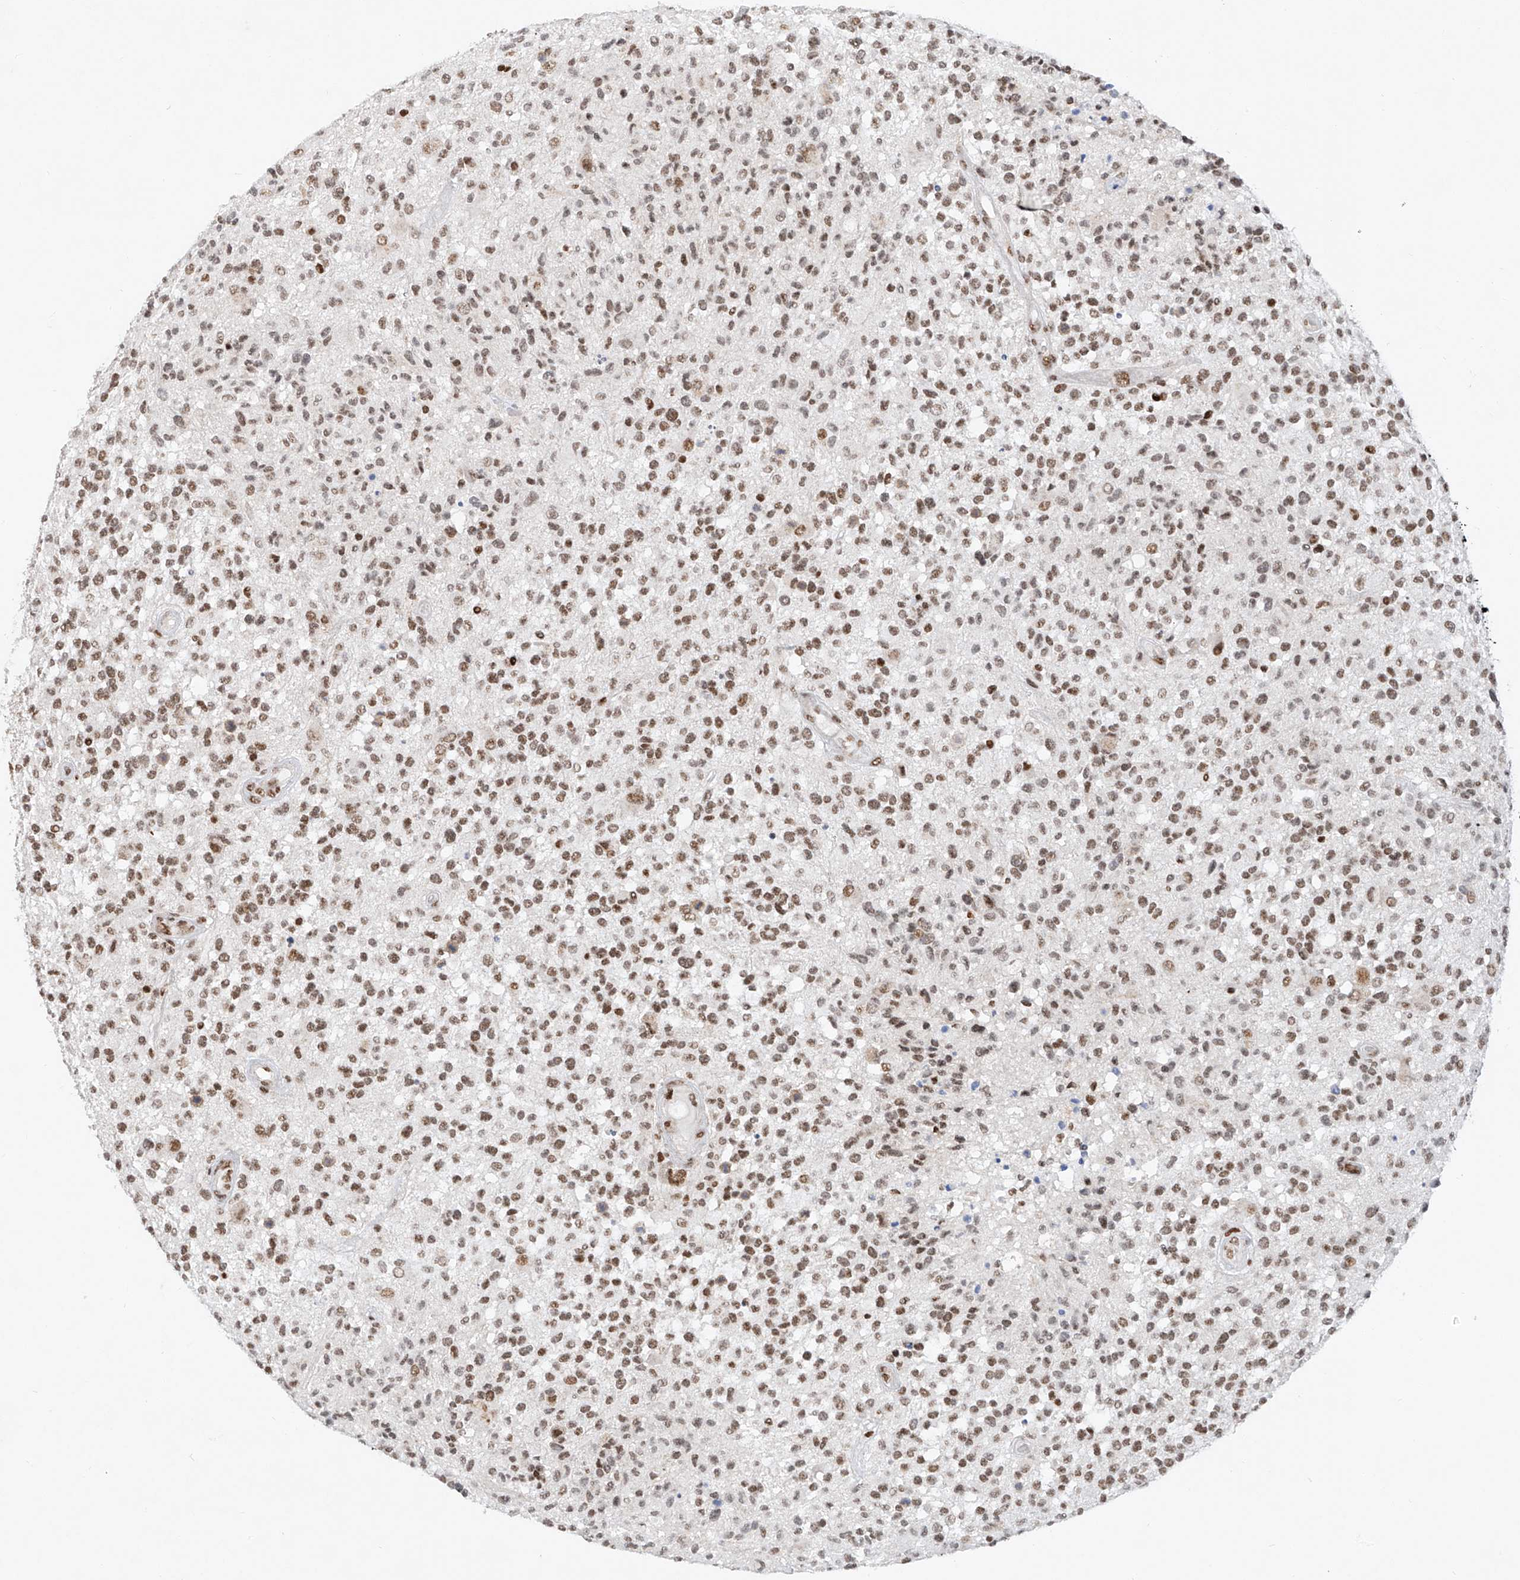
{"staining": {"intensity": "moderate", "quantity": ">75%", "location": "nuclear"}, "tissue": "glioma", "cell_type": "Tumor cells", "image_type": "cancer", "snomed": [{"axis": "morphology", "description": "Glioma, malignant, High grade"}, {"axis": "morphology", "description": "Glioblastoma, NOS"}, {"axis": "topography", "description": "Brain"}], "caption": "Glioblastoma was stained to show a protein in brown. There is medium levels of moderate nuclear expression in approximately >75% of tumor cells. (DAB (3,3'-diaminobenzidine) = brown stain, brightfield microscopy at high magnification).", "gene": "TAF4", "patient": {"sex": "male", "age": 60}}